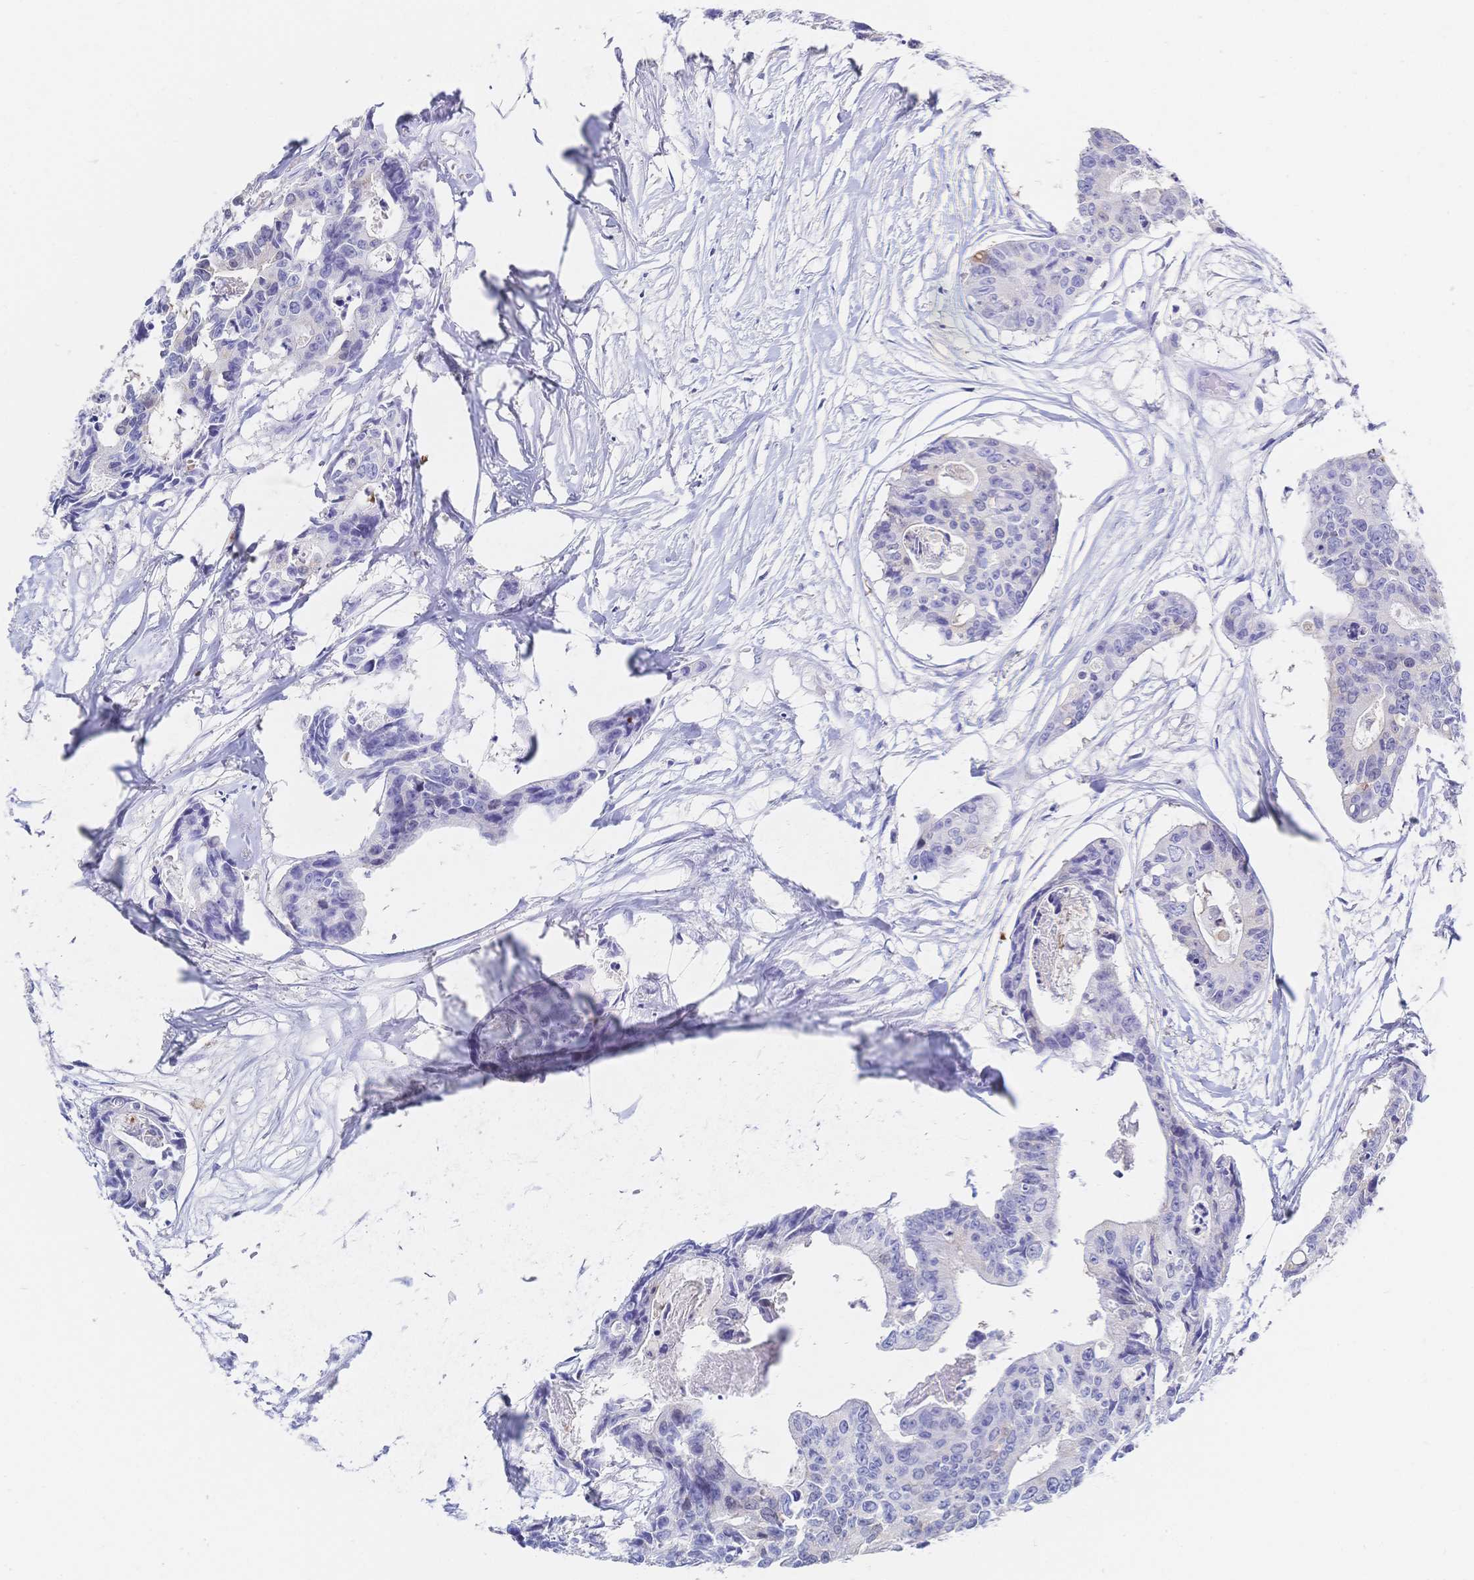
{"staining": {"intensity": "negative", "quantity": "none", "location": "none"}, "tissue": "colorectal cancer", "cell_type": "Tumor cells", "image_type": "cancer", "snomed": [{"axis": "morphology", "description": "Adenocarcinoma, NOS"}, {"axis": "topography", "description": "Rectum"}], "caption": "A micrograph of human colorectal cancer is negative for staining in tumor cells.", "gene": "RRM1", "patient": {"sex": "male", "age": 57}}